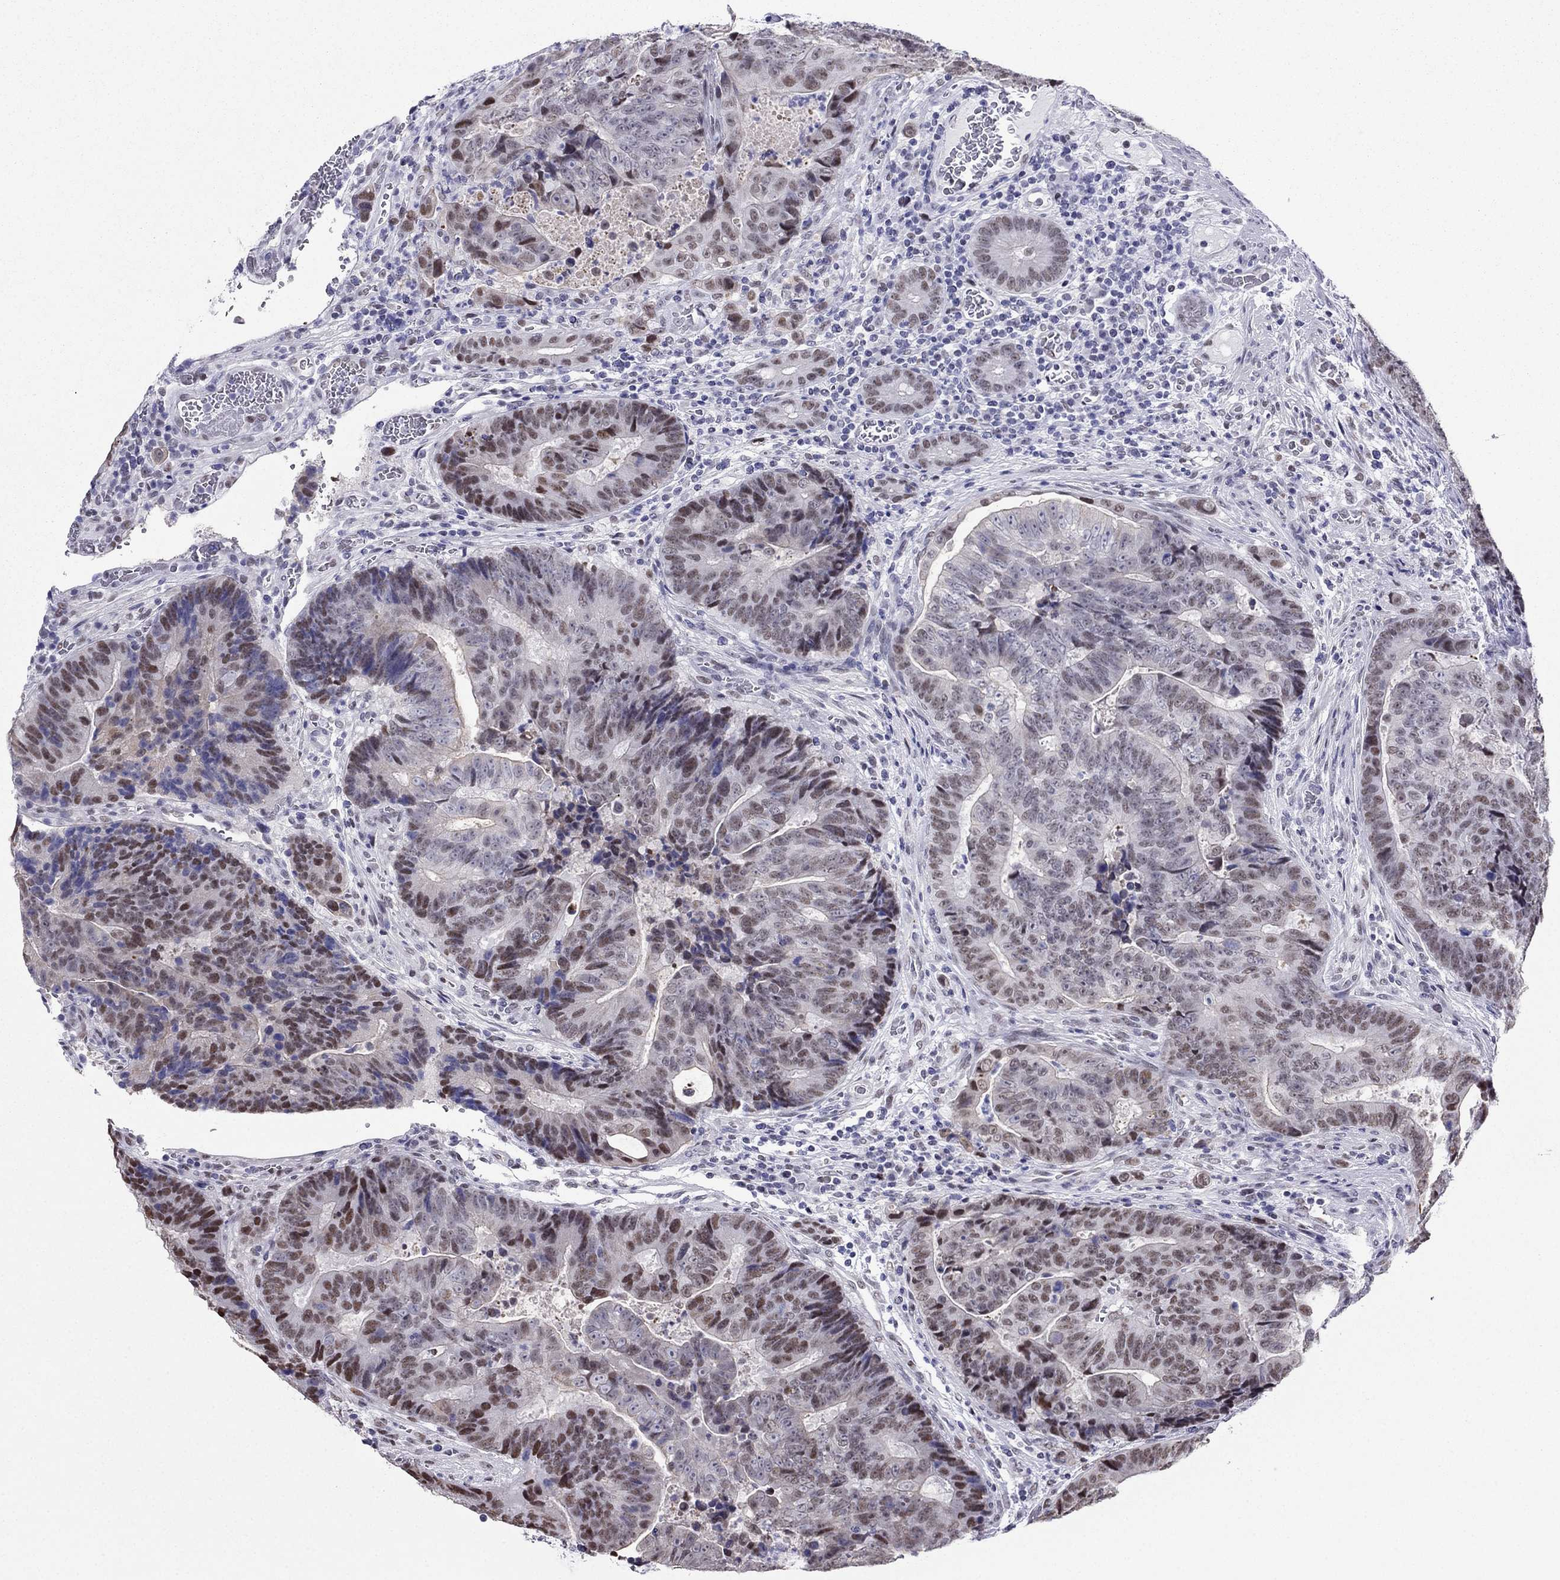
{"staining": {"intensity": "moderate", "quantity": "<25%", "location": "nuclear"}, "tissue": "colorectal cancer", "cell_type": "Tumor cells", "image_type": "cancer", "snomed": [{"axis": "morphology", "description": "Adenocarcinoma, NOS"}, {"axis": "topography", "description": "Colon"}], "caption": "The micrograph demonstrates a brown stain indicating the presence of a protein in the nuclear of tumor cells in adenocarcinoma (colorectal).", "gene": "PPM1G", "patient": {"sex": "female", "age": 48}}